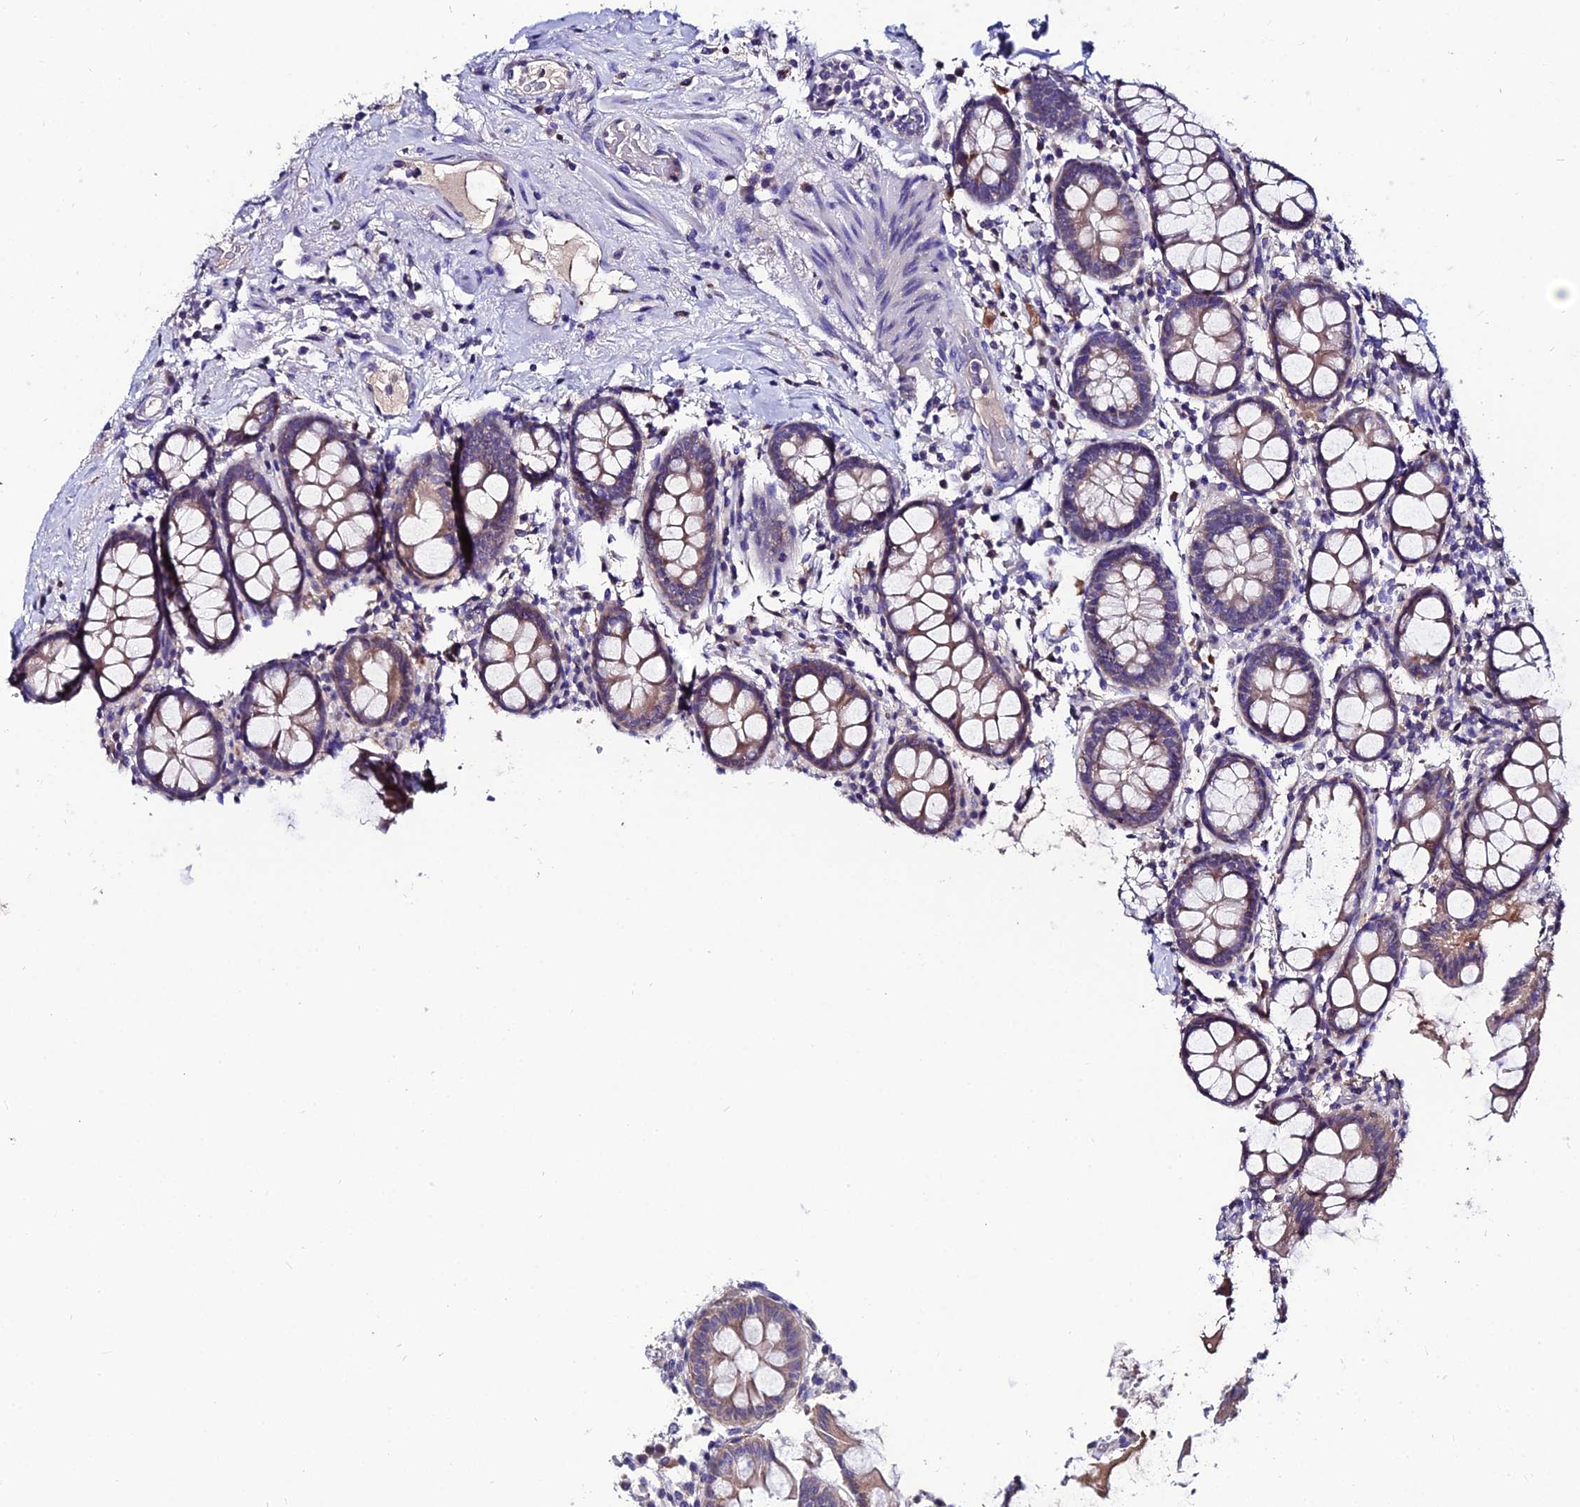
{"staining": {"intensity": "weak", "quantity": "25%-75%", "location": "cytoplasmic/membranous"}, "tissue": "colon", "cell_type": "Endothelial cells", "image_type": "normal", "snomed": [{"axis": "morphology", "description": "Normal tissue, NOS"}, {"axis": "topography", "description": "Colon"}], "caption": "High-power microscopy captured an IHC histopathology image of normal colon, revealing weak cytoplasmic/membranous positivity in about 25%-75% of endothelial cells.", "gene": "LGALS7", "patient": {"sex": "female", "age": 79}}